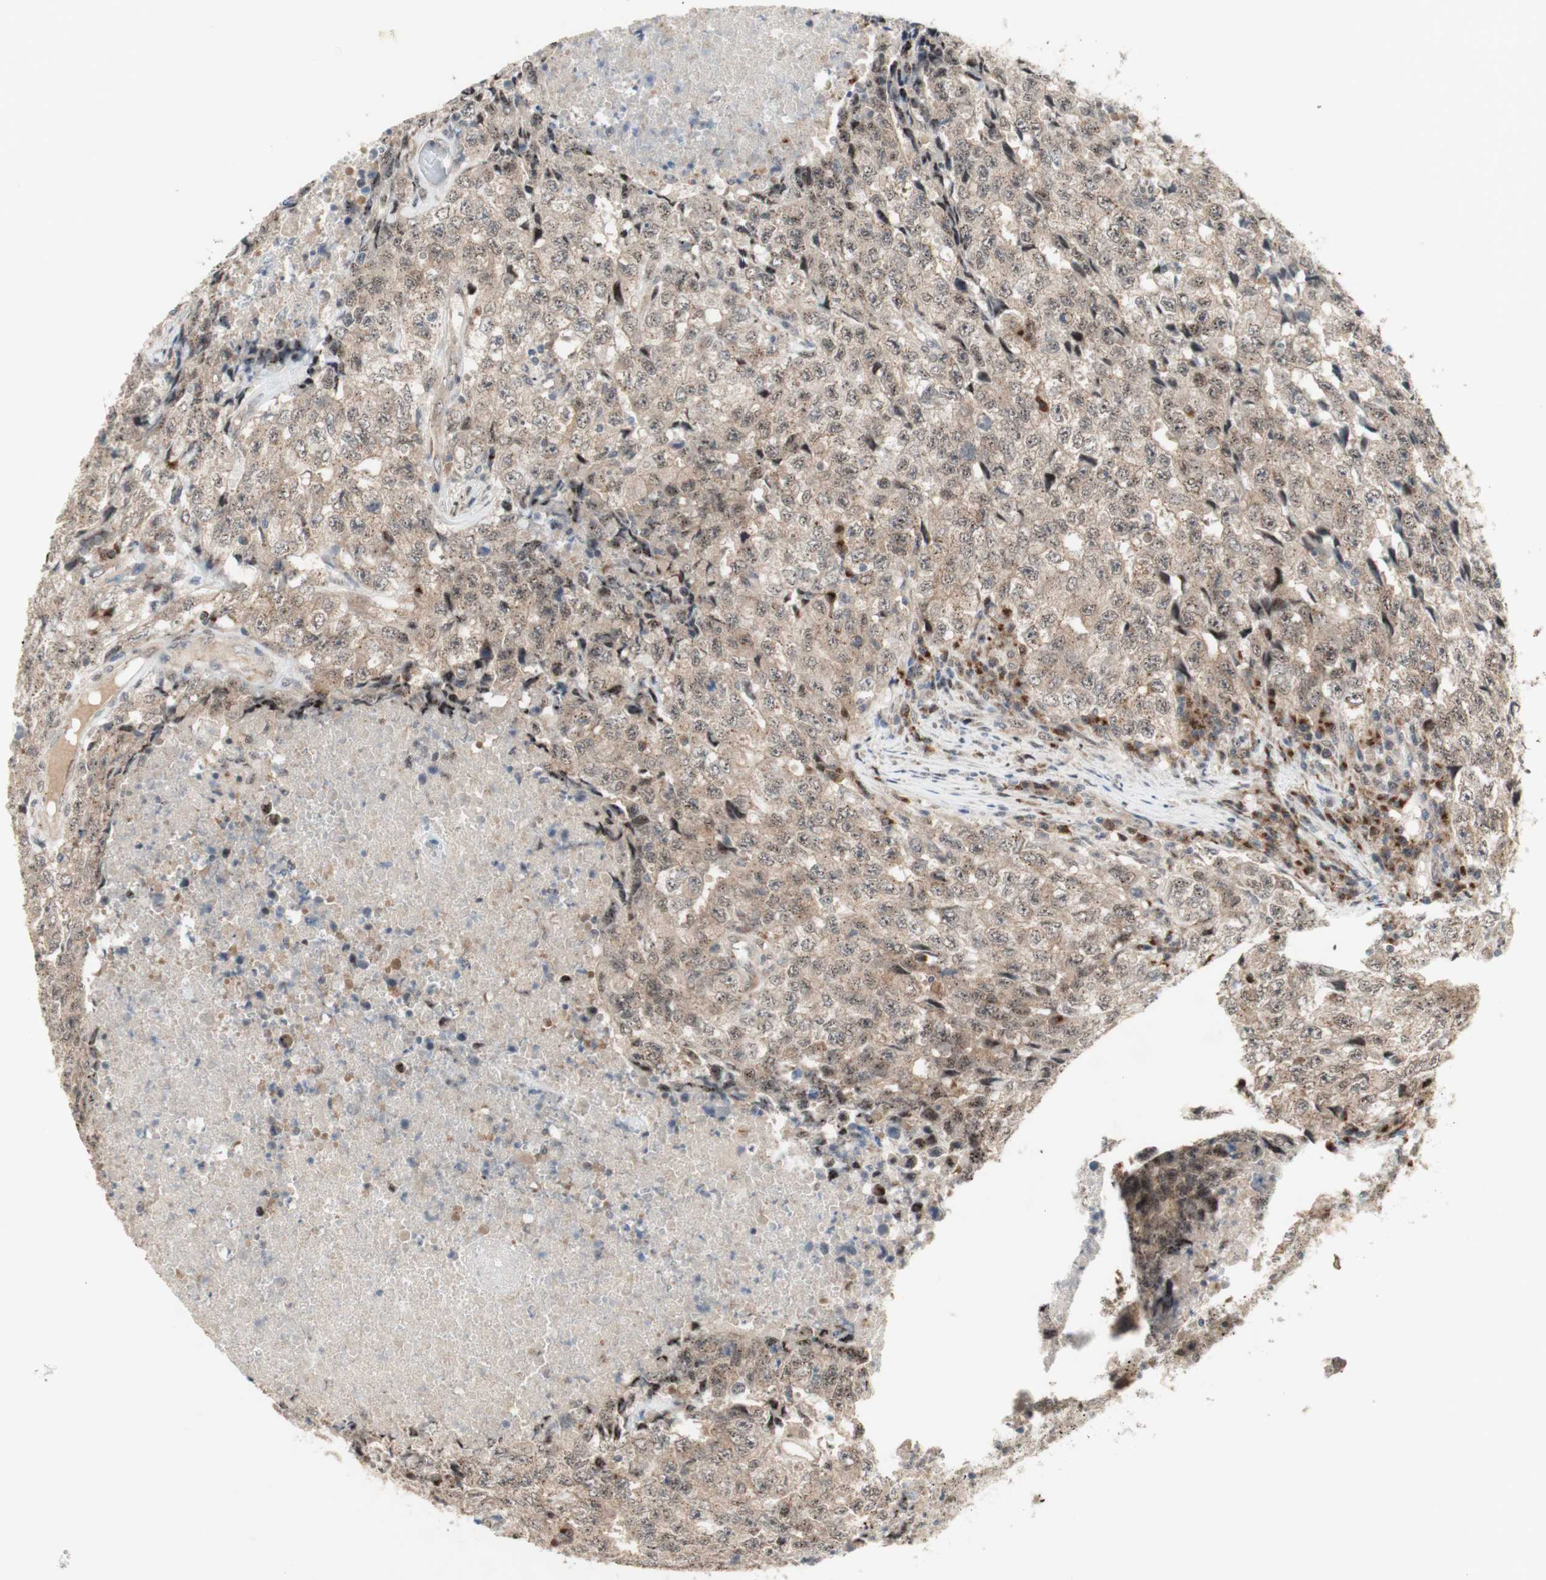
{"staining": {"intensity": "moderate", "quantity": ">75%", "location": "cytoplasmic/membranous"}, "tissue": "testis cancer", "cell_type": "Tumor cells", "image_type": "cancer", "snomed": [{"axis": "morphology", "description": "Necrosis, NOS"}, {"axis": "morphology", "description": "Carcinoma, Embryonal, NOS"}, {"axis": "topography", "description": "Testis"}], "caption": "The histopathology image exhibits immunohistochemical staining of testis embryonal carcinoma. There is moderate cytoplasmic/membranous expression is appreciated in about >75% of tumor cells.", "gene": "CYLD", "patient": {"sex": "male", "age": 19}}